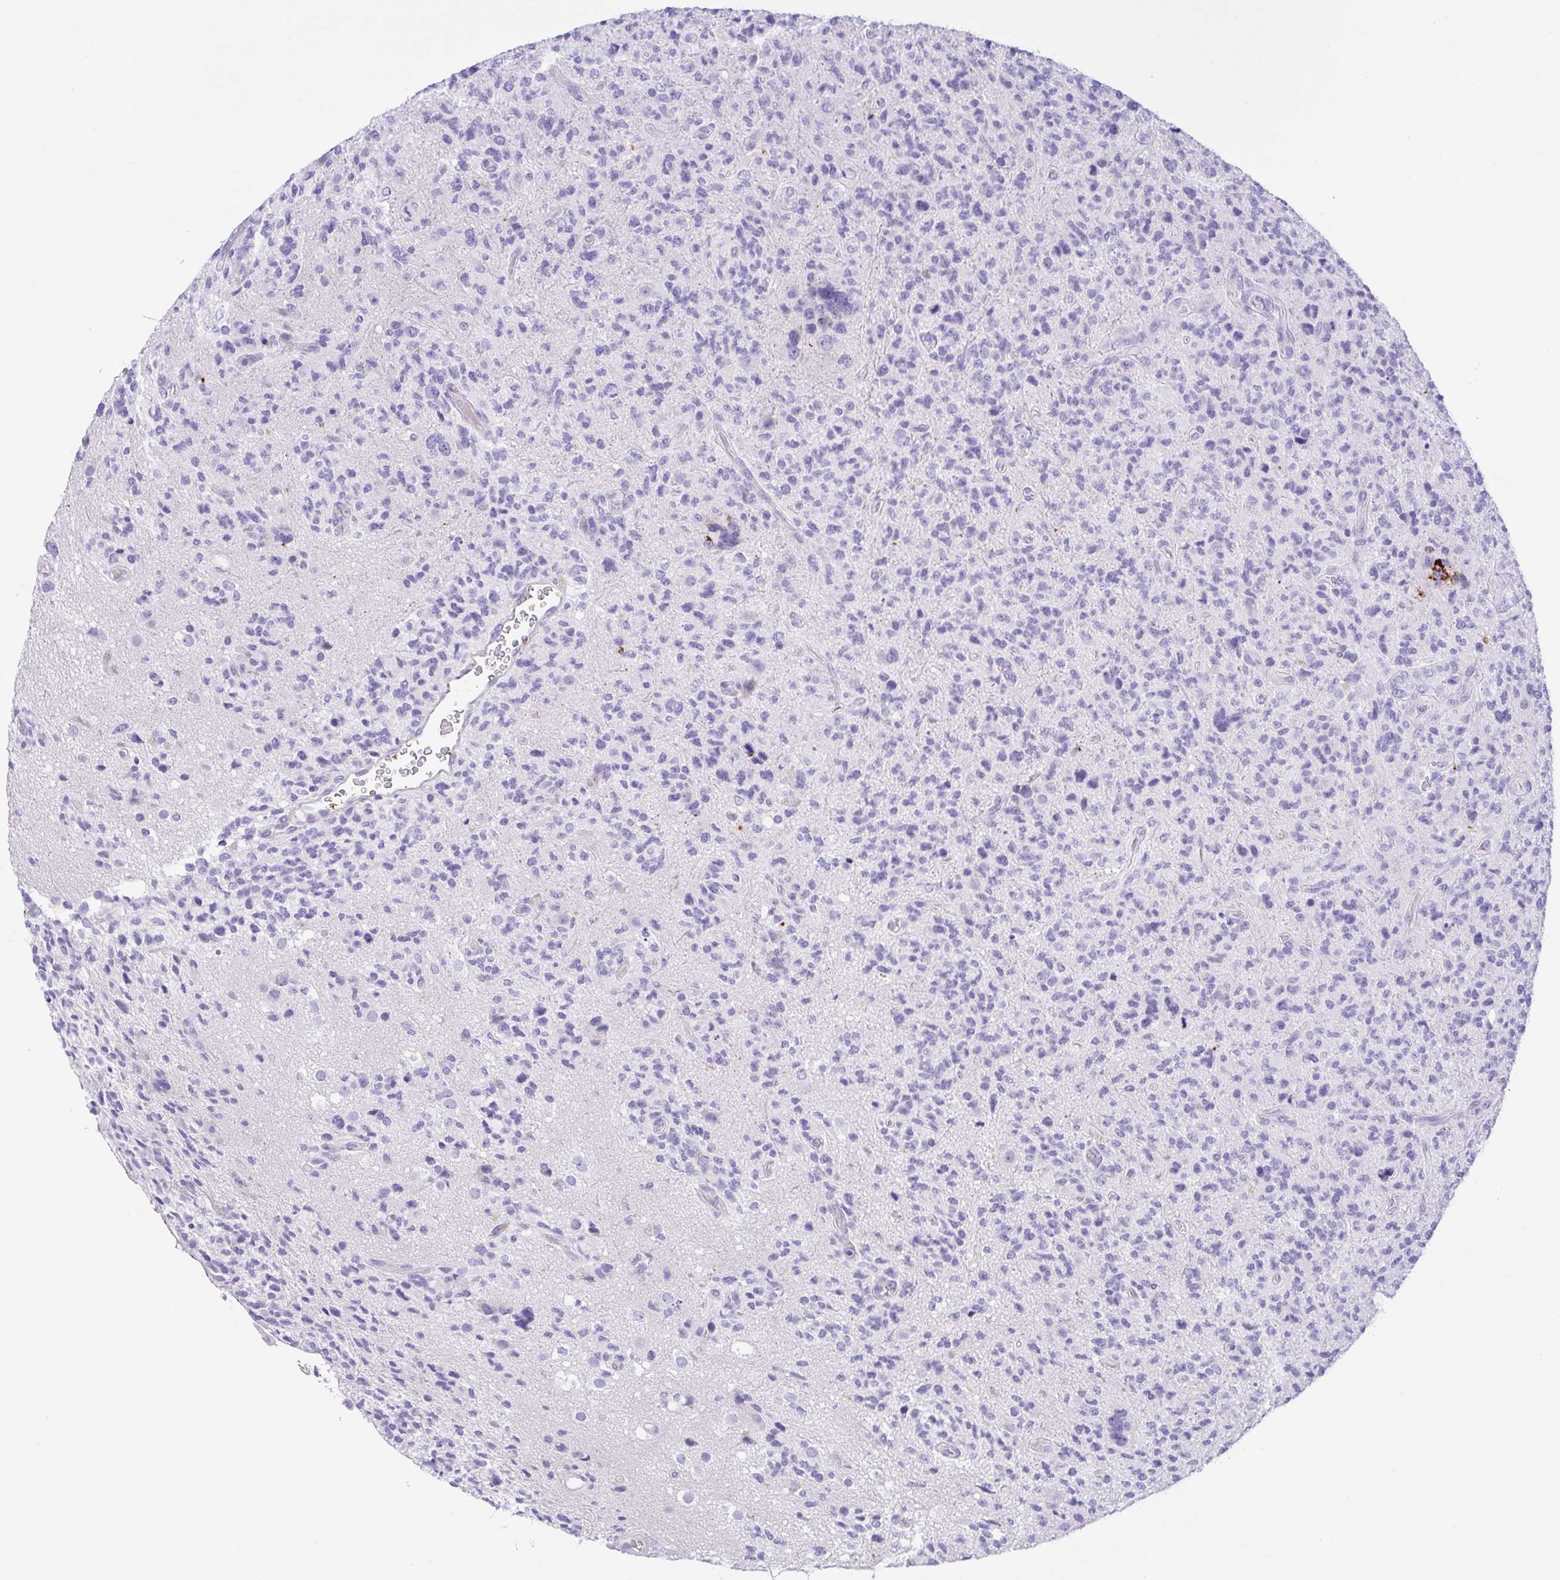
{"staining": {"intensity": "negative", "quantity": "none", "location": "none"}, "tissue": "glioma", "cell_type": "Tumor cells", "image_type": "cancer", "snomed": [{"axis": "morphology", "description": "Glioma, malignant, High grade"}, {"axis": "topography", "description": "Brain"}], "caption": "High power microscopy micrograph of an immunohistochemistry micrograph of high-grade glioma (malignant), revealing no significant staining in tumor cells.", "gene": "SPATA4", "patient": {"sex": "female", "age": 71}}